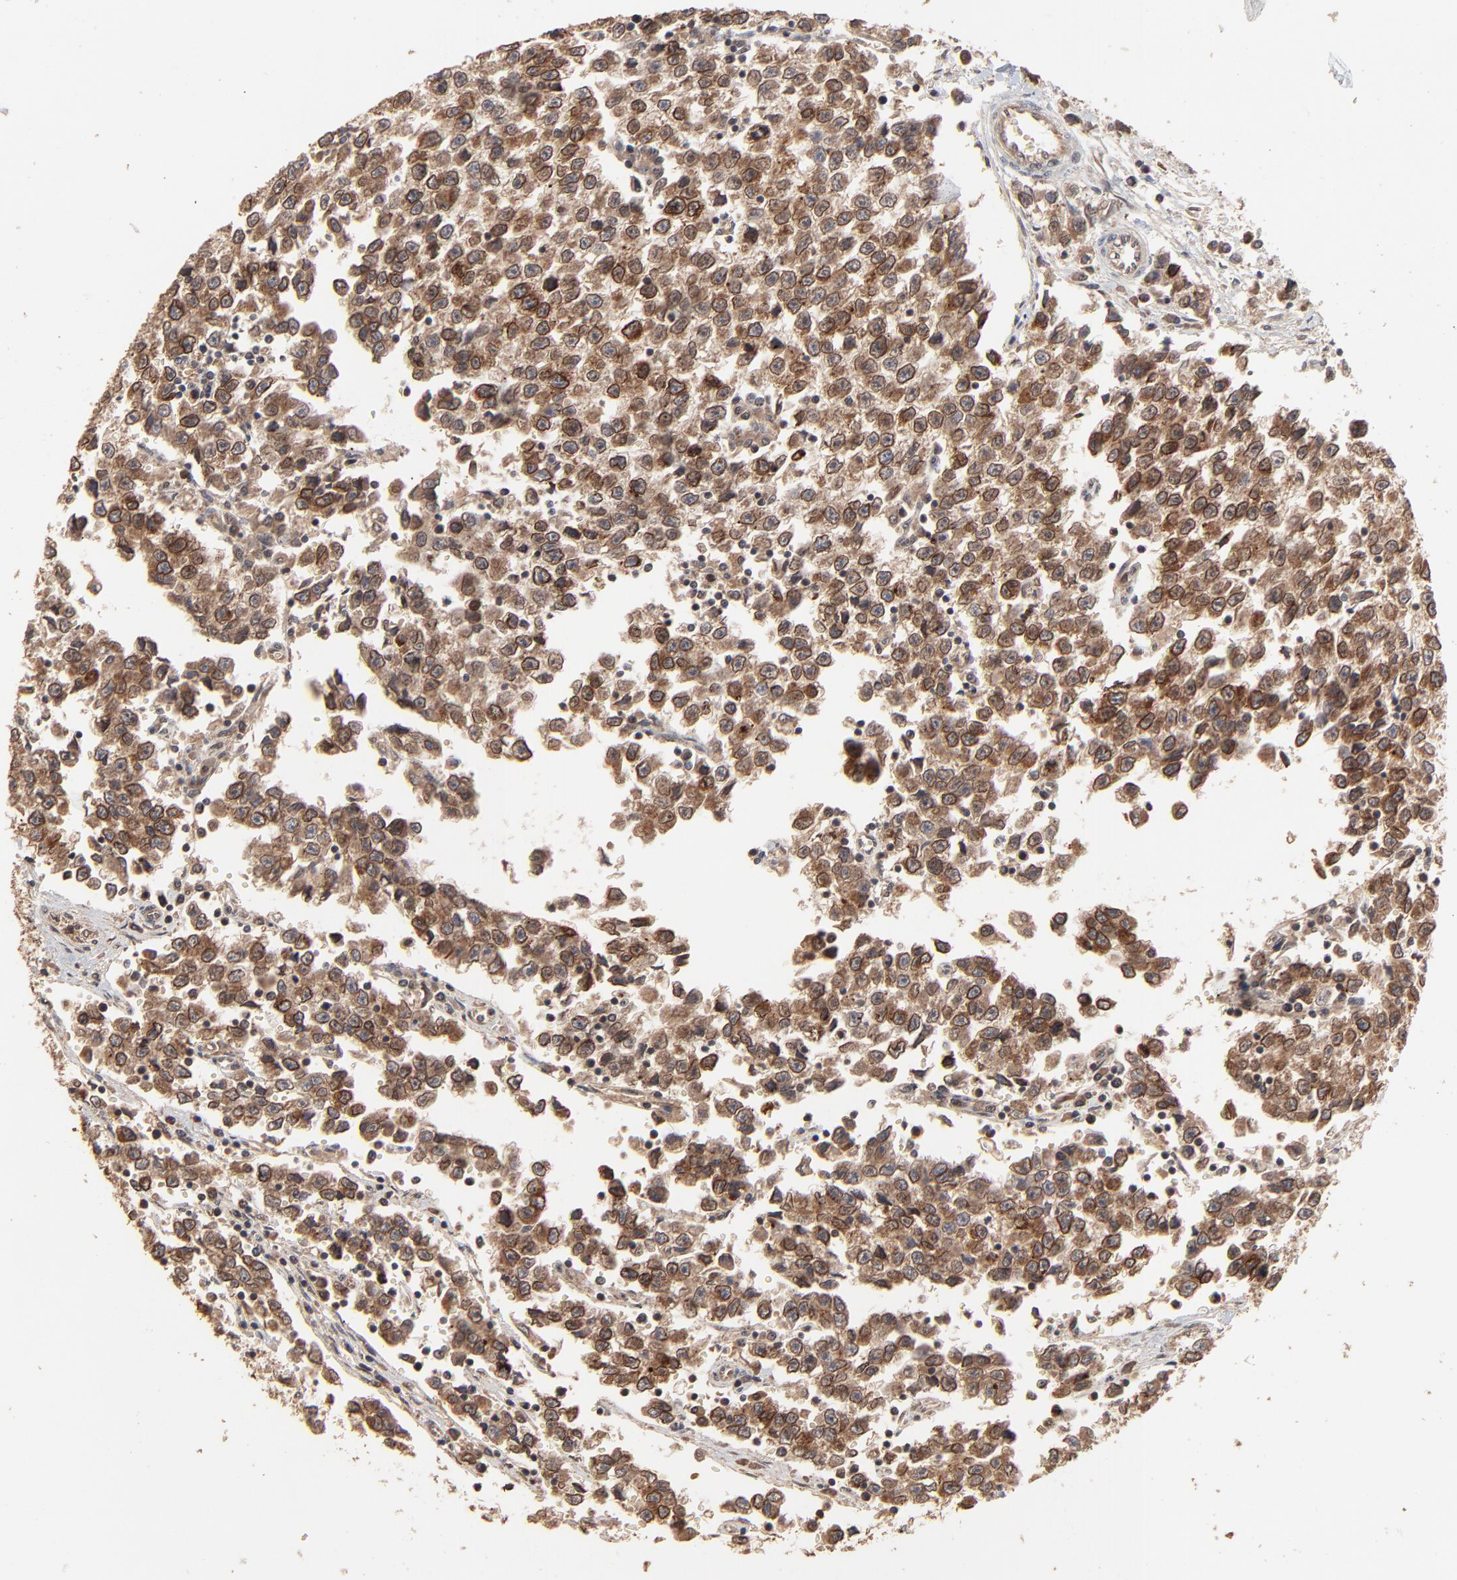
{"staining": {"intensity": "moderate", "quantity": ">75%", "location": "cytoplasmic/membranous,nuclear"}, "tissue": "testis cancer", "cell_type": "Tumor cells", "image_type": "cancer", "snomed": [{"axis": "morphology", "description": "Seminoma, NOS"}, {"axis": "topography", "description": "Testis"}], "caption": "This image reveals seminoma (testis) stained with immunohistochemistry (IHC) to label a protein in brown. The cytoplasmic/membranous and nuclear of tumor cells show moderate positivity for the protein. Nuclei are counter-stained blue.", "gene": "FAM227A", "patient": {"sex": "male", "age": 35}}